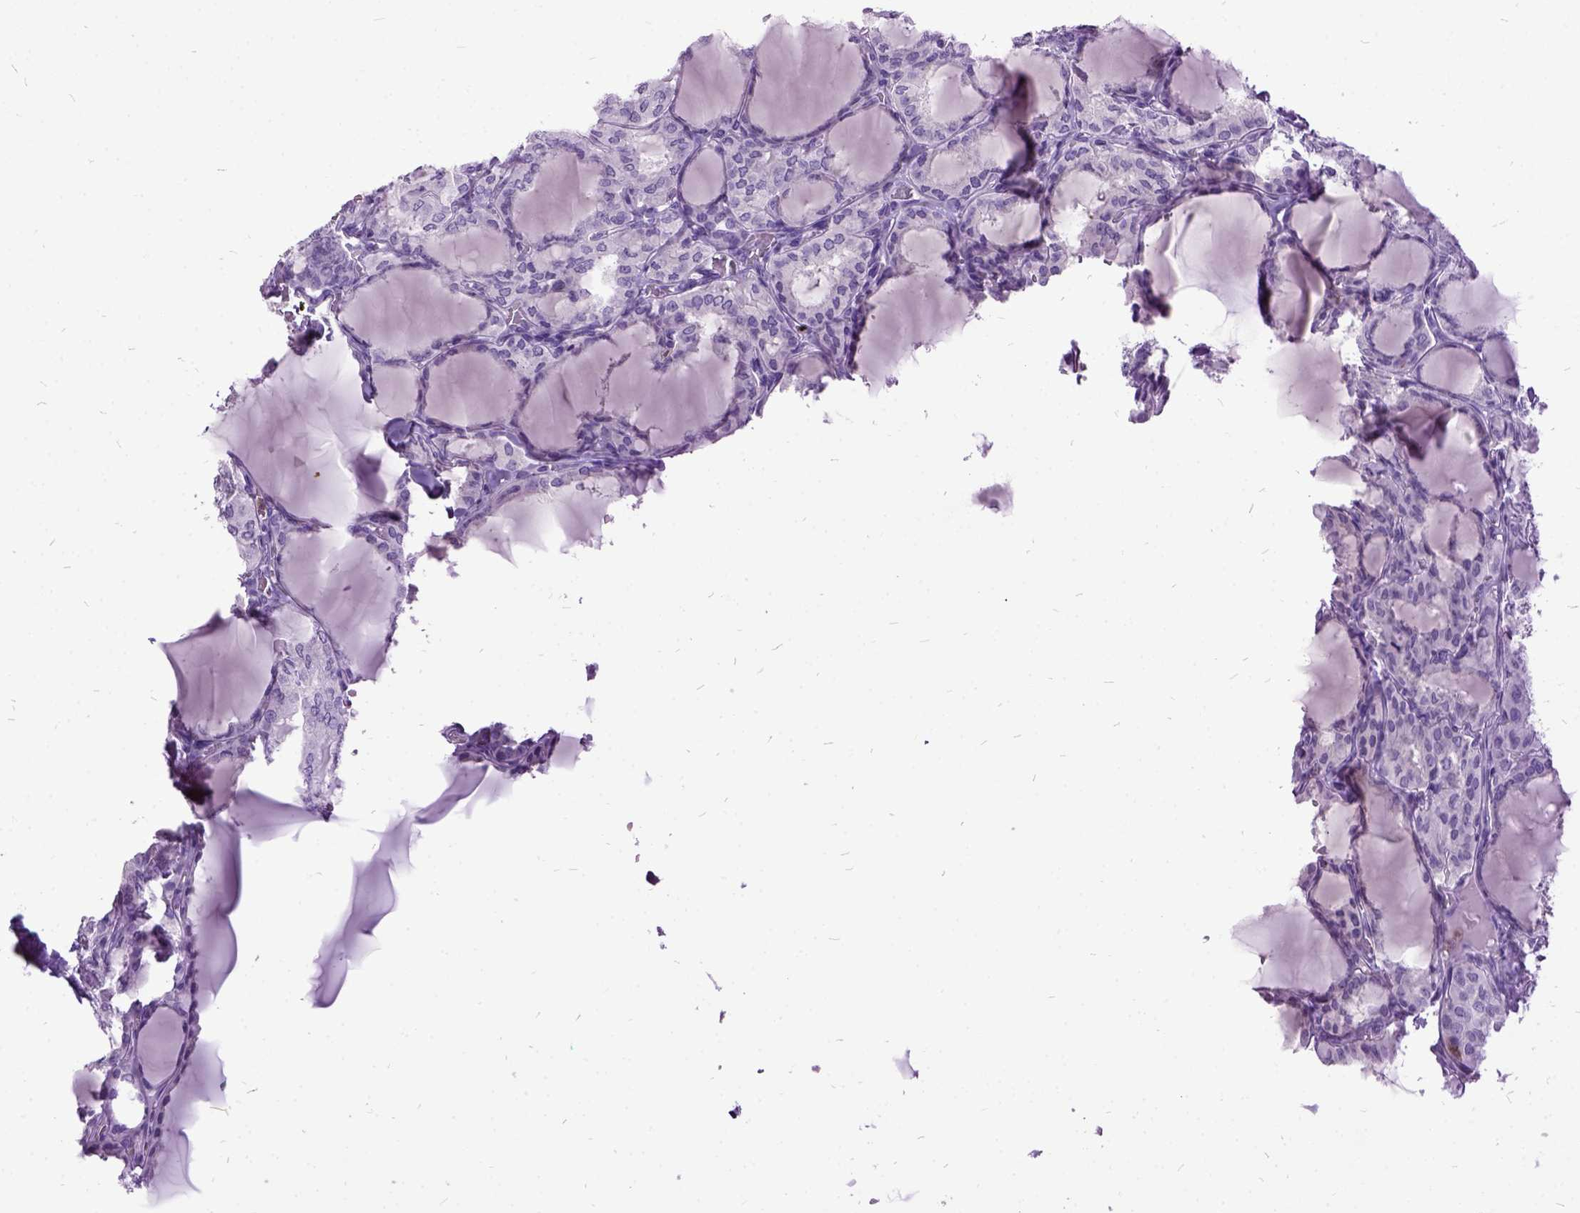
{"staining": {"intensity": "negative", "quantity": "none", "location": "none"}, "tissue": "thyroid cancer", "cell_type": "Tumor cells", "image_type": "cancer", "snomed": [{"axis": "morphology", "description": "Papillary adenocarcinoma, NOS"}, {"axis": "topography", "description": "Thyroid gland"}], "caption": "Immunohistochemistry (IHC) histopathology image of papillary adenocarcinoma (thyroid) stained for a protein (brown), which shows no positivity in tumor cells.", "gene": "MME", "patient": {"sex": "male", "age": 20}}